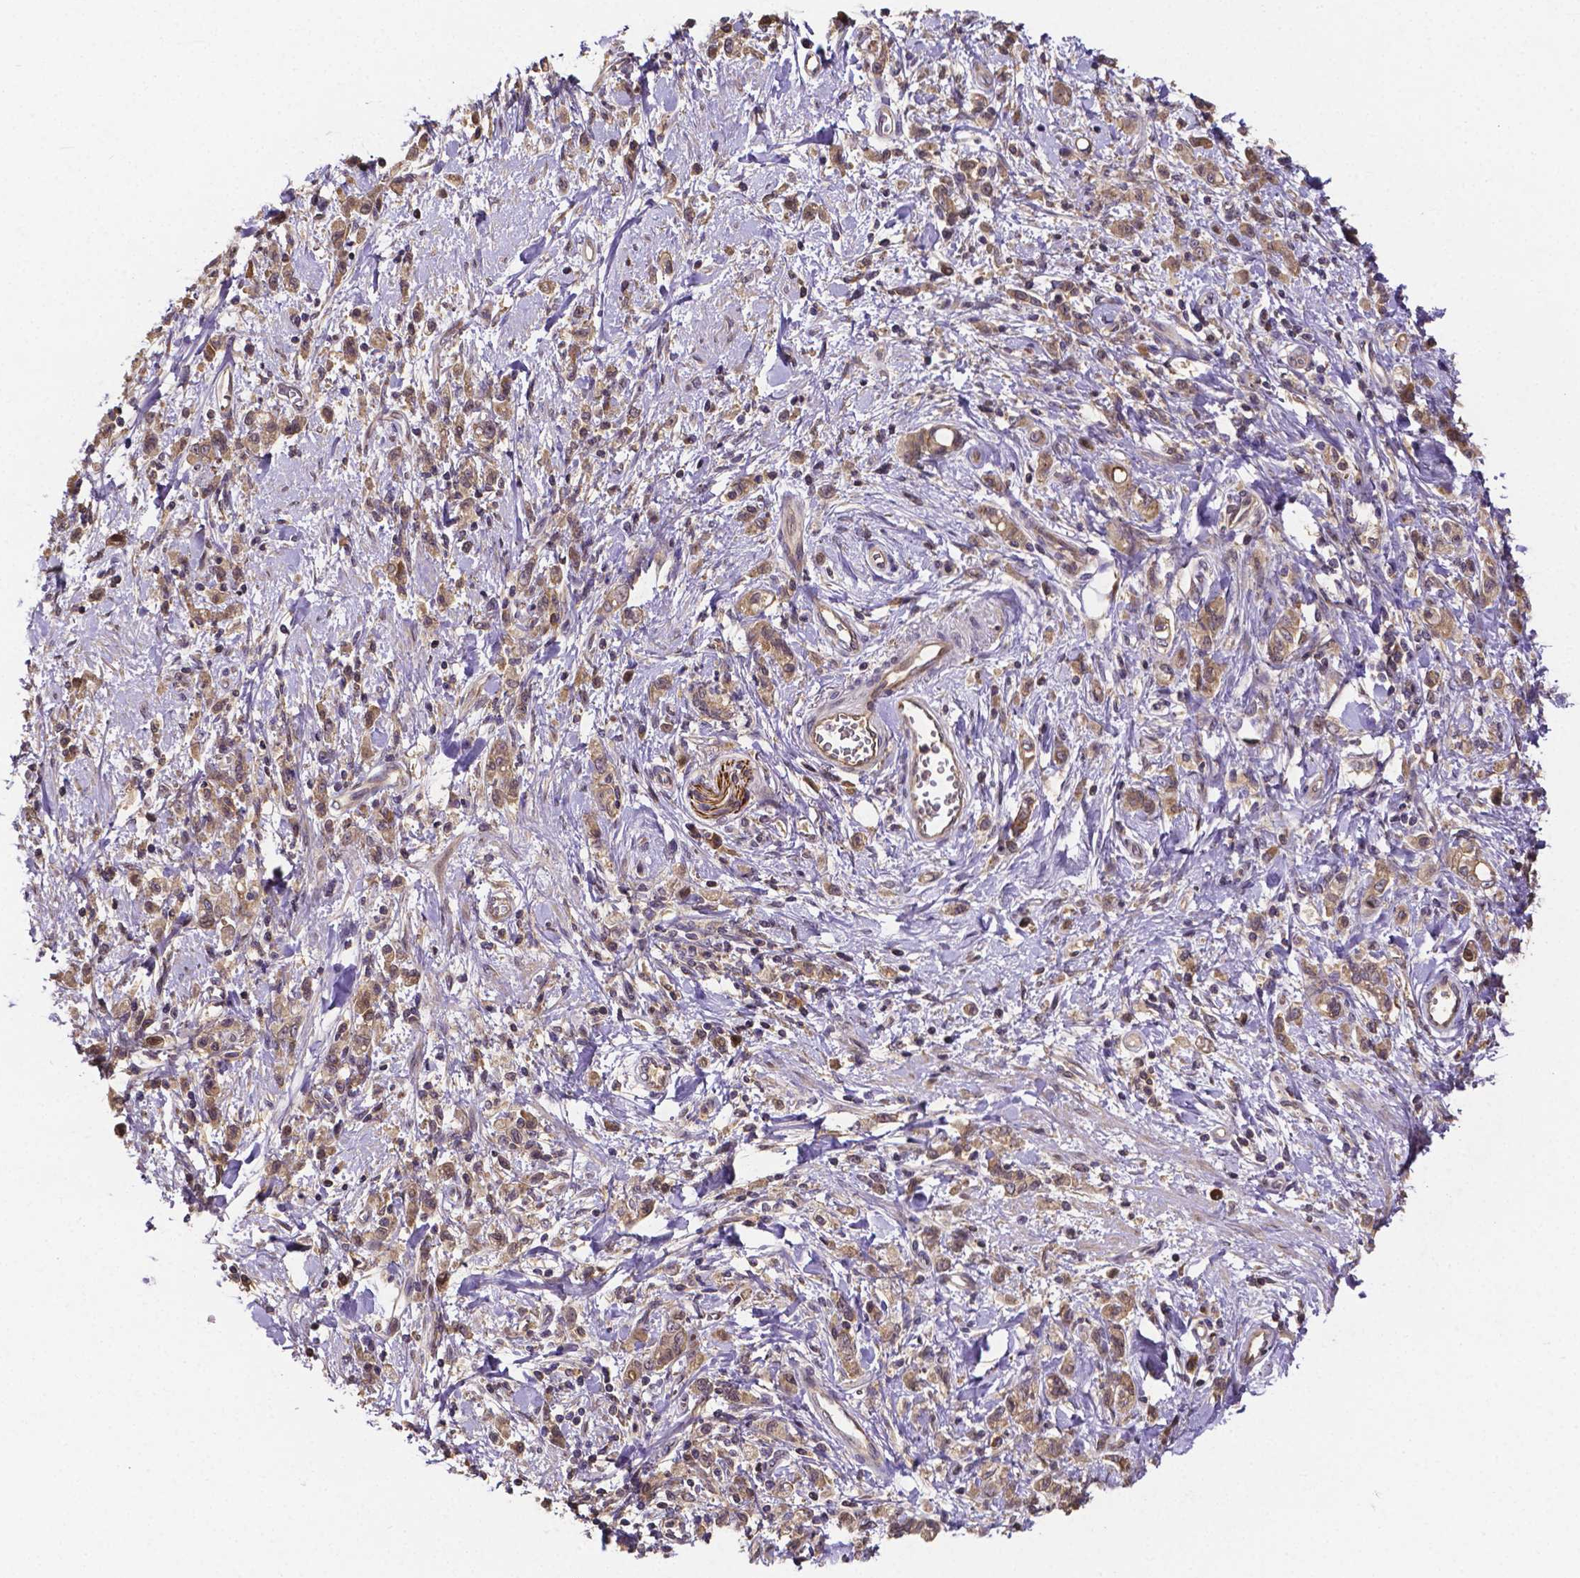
{"staining": {"intensity": "weak", "quantity": ">75%", "location": "cytoplasmic/membranous"}, "tissue": "stomach cancer", "cell_type": "Tumor cells", "image_type": "cancer", "snomed": [{"axis": "morphology", "description": "Adenocarcinoma, NOS"}, {"axis": "topography", "description": "Stomach"}], "caption": "Weak cytoplasmic/membranous expression for a protein is identified in about >75% of tumor cells of adenocarcinoma (stomach) using immunohistochemistry (IHC).", "gene": "RNF123", "patient": {"sex": "male", "age": 77}}